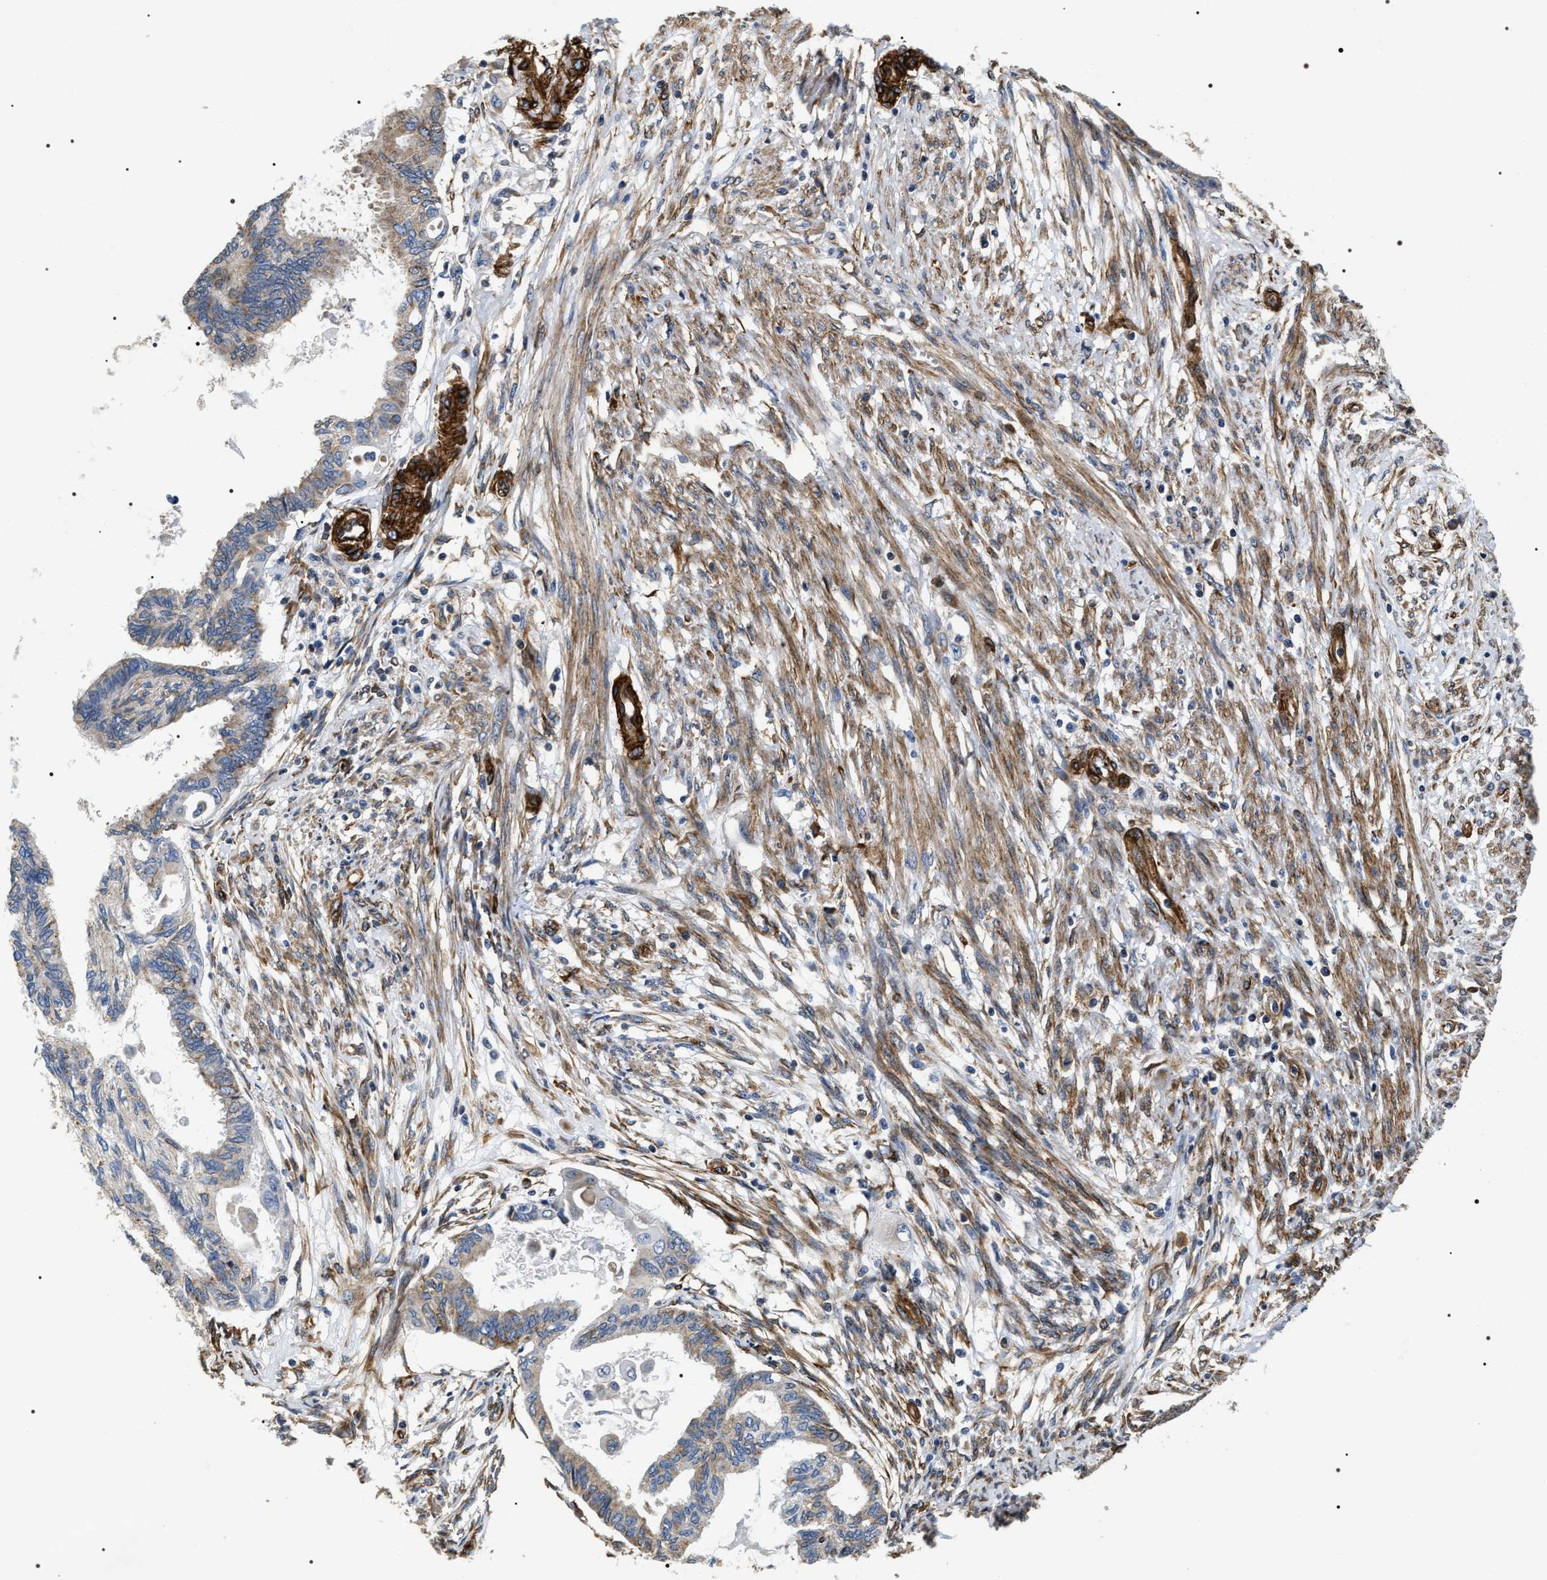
{"staining": {"intensity": "negative", "quantity": "none", "location": "none"}, "tissue": "cervical cancer", "cell_type": "Tumor cells", "image_type": "cancer", "snomed": [{"axis": "morphology", "description": "Normal tissue, NOS"}, {"axis": "morphology", "description": "Adenocarcinoma, NOS"}, {"axis": "topography", "description": "Cervix"}, {"axis": "topography", "description": "Endometrium"}], "caption": "IHC image of neoplastic tissue: cervical cancer stained with DAB (3,3'-diaminobenzidine) displays no significant protein expression in tumor cells.", "gene": "ZC3HAV1L", "patient": {"sex": "female", "age": 86}}